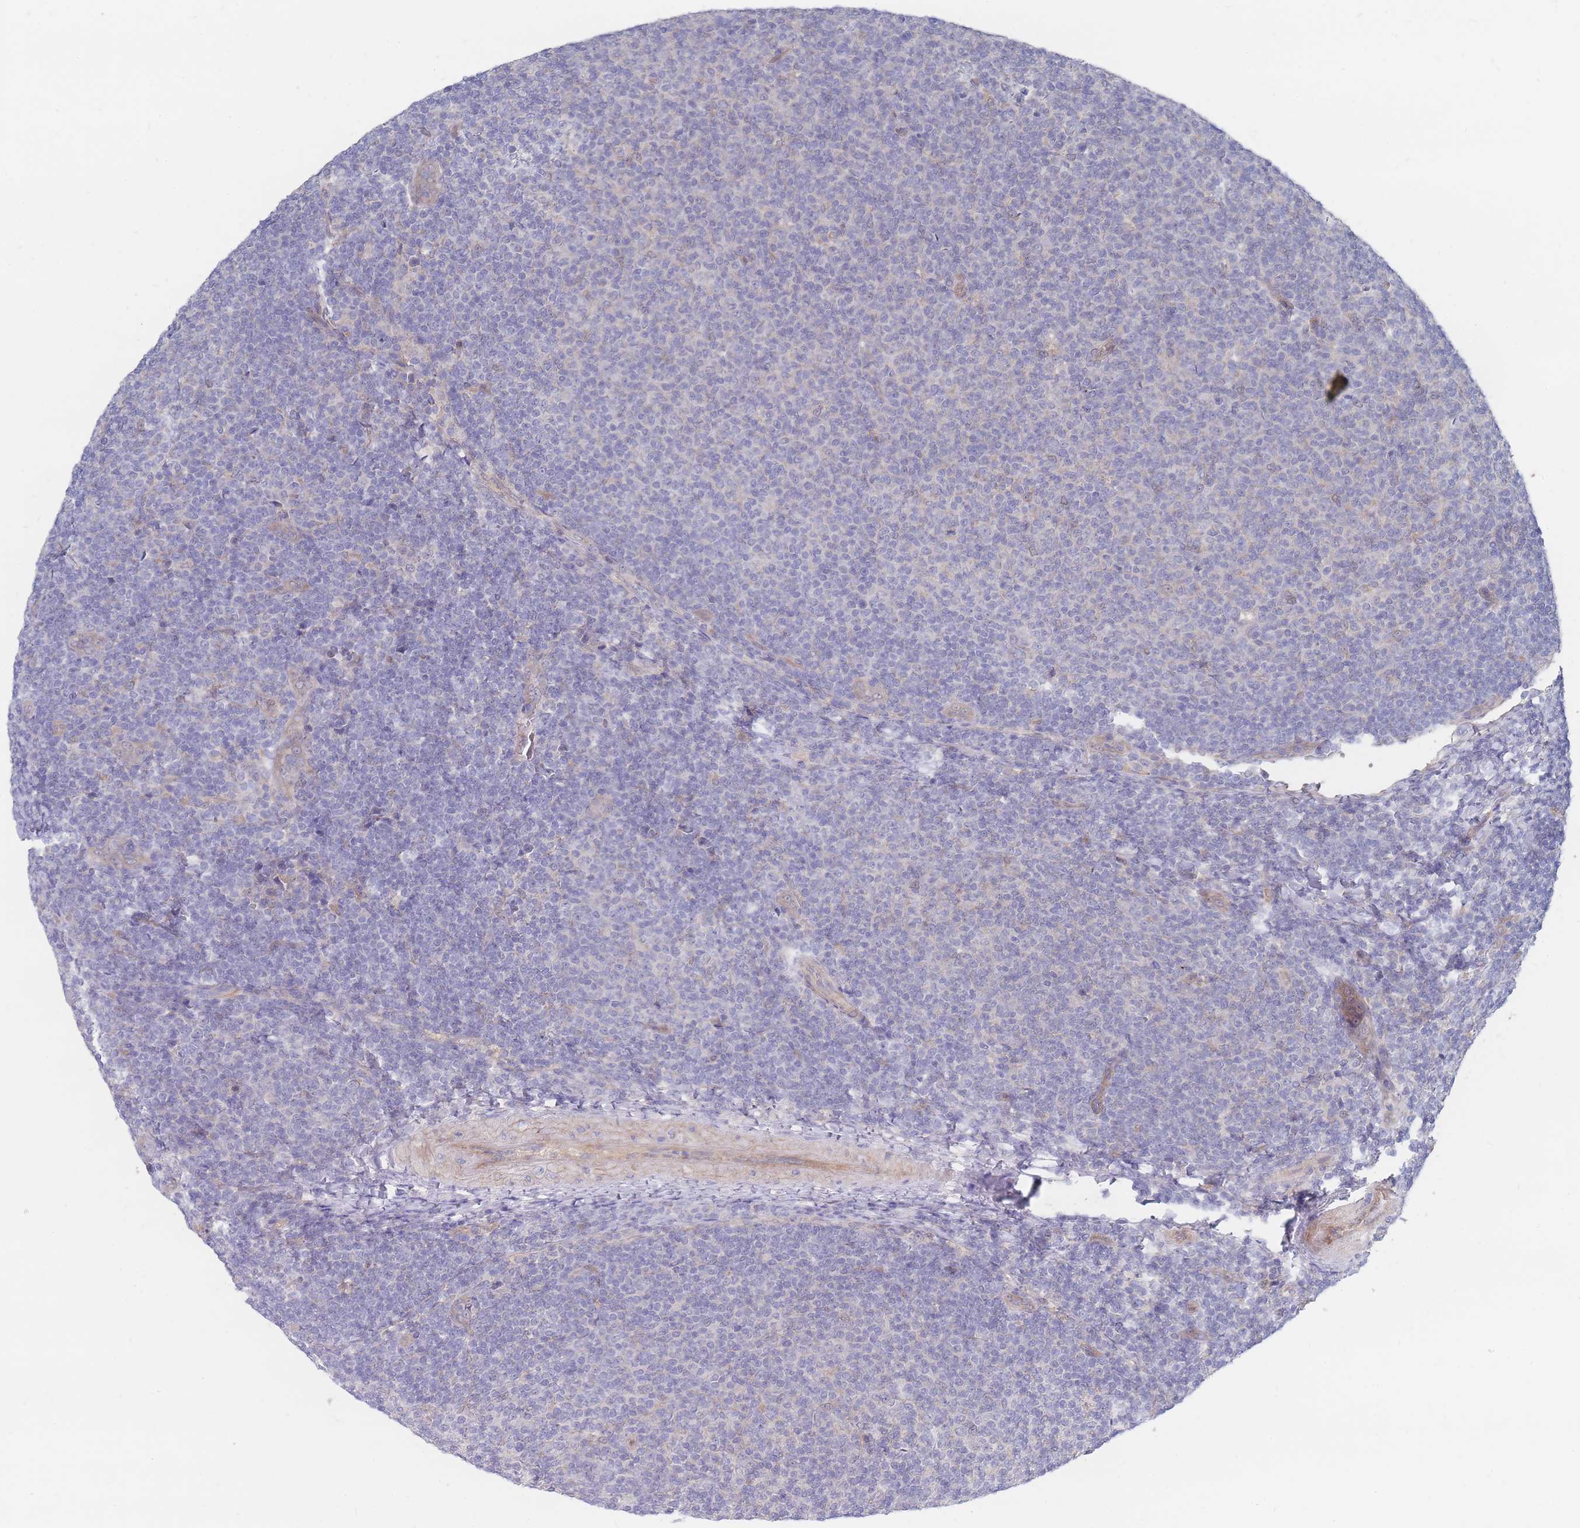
{"staining": {"intensity": "negative", "quantity": "none", "location": "none"}, "tissue": "lymphoma", "cell_type": "Tumor cells", "image_type": "cancer", "snomed": [{"axis": "morphology", "description": "Malignant lymphoma, non-Hodgkin's type, Low grade"}, {"axis": "topography", "description": "Lymph node"}], "caption": "Immunohistochemistry (IHC) histopathology image of neoplastic tissue: lymphoma stained with DAB (3,3'-diaminobenzidine) exhibits no significant protein expression in tumor cells.", "gene": "NUB1", "patient": {"sex": "male", "age": 66}}